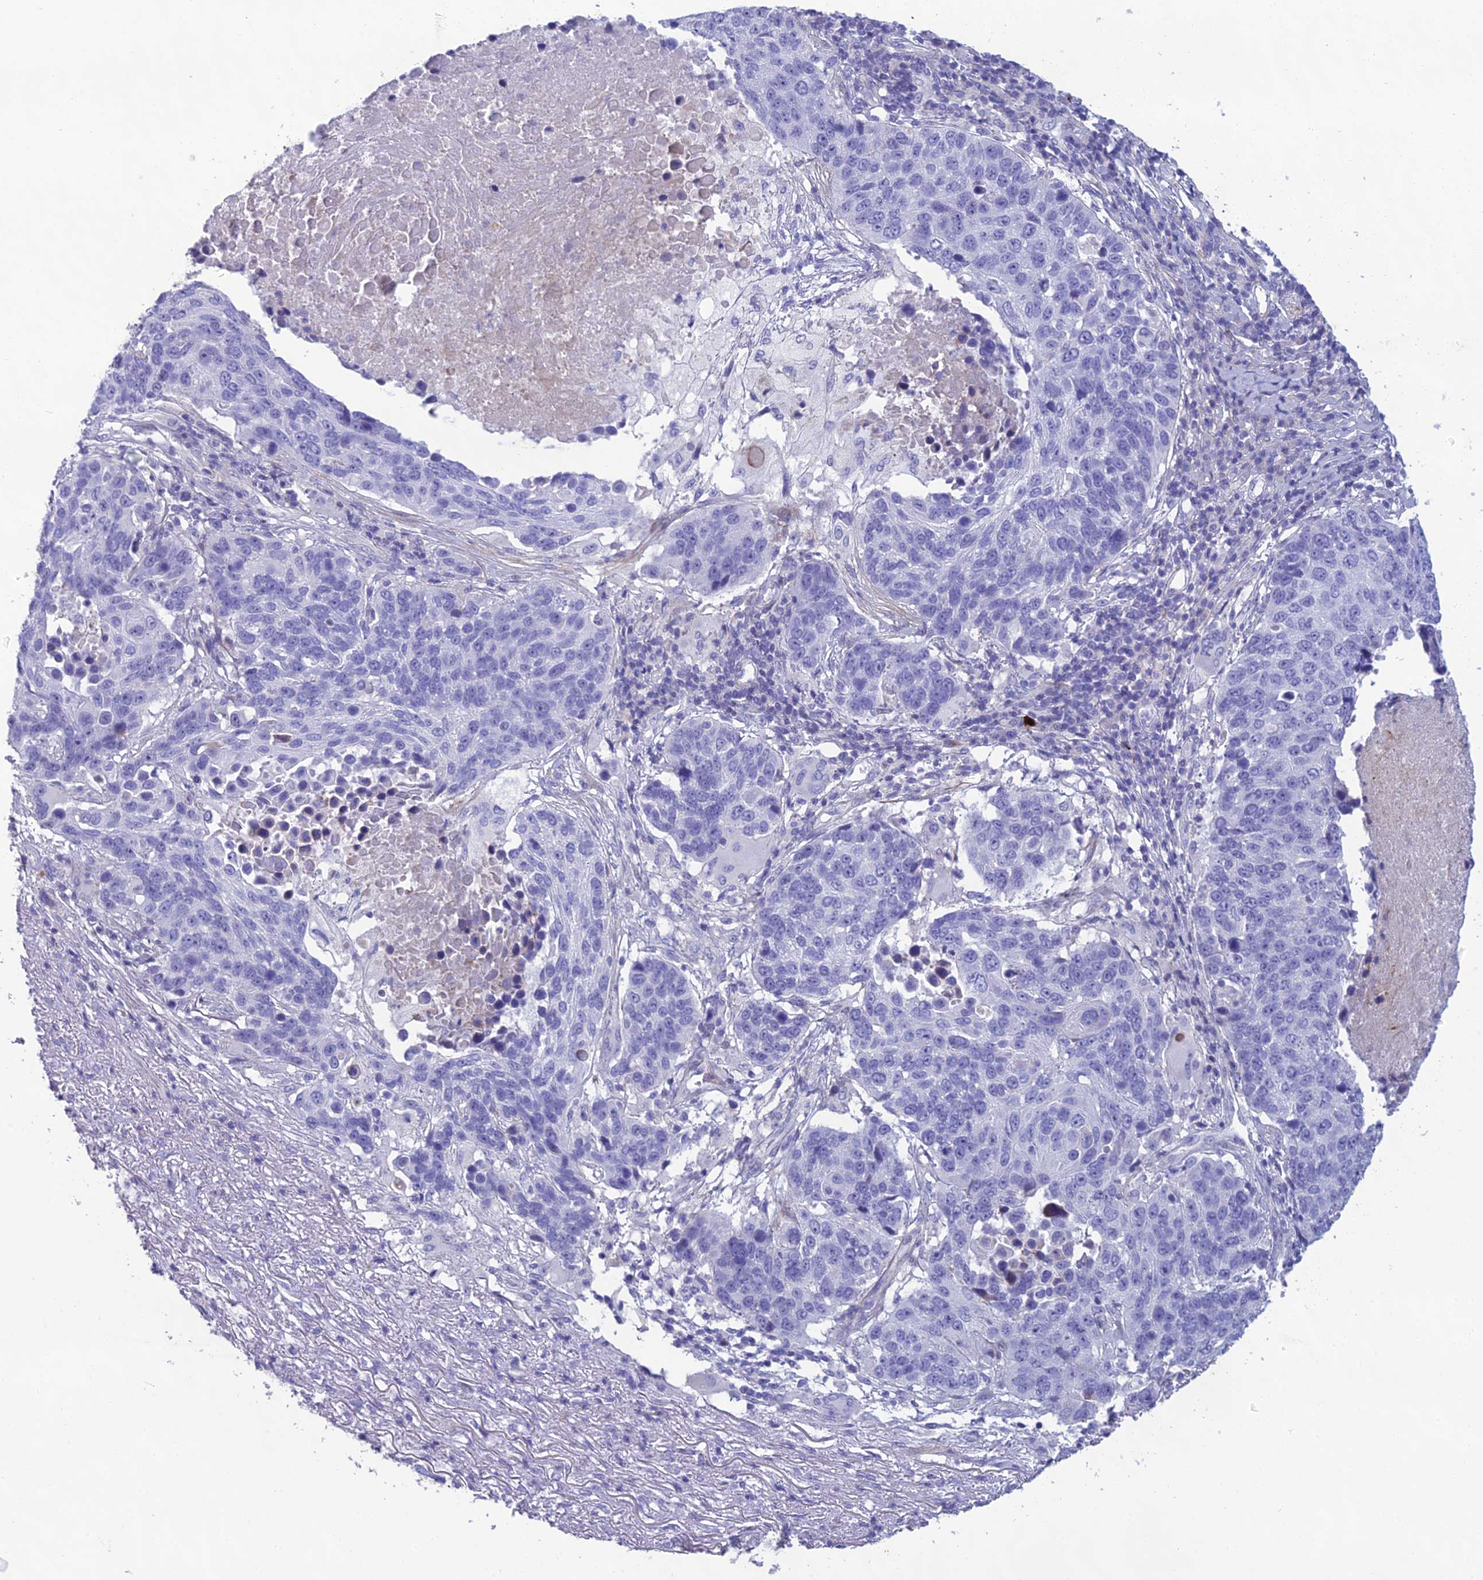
{"staining": {"intensity": "negative", "quantity": "none", "location": "none"}, "tissue": "lung cancer", "cell_type": "Tumor cells", "image_type": "cancer", "snomed": [{"axis": "morphology", "description": "Normal tissue, NOS"}, {"axis": "morphology", "description": "Squamous cell carcinoma, NOS"}, {"axis": "topography", "description": "Lymph node"}, {"axis": "topography", "description": "Lung"}], "caption": "Immunohistochemistry histopathology image of human lung squamous cell carcinoma stained for a protein (brown), which displays no staining in tumor cells.", "gene": "OR56B1", "patient": {"sex": "male", "age": 66}}